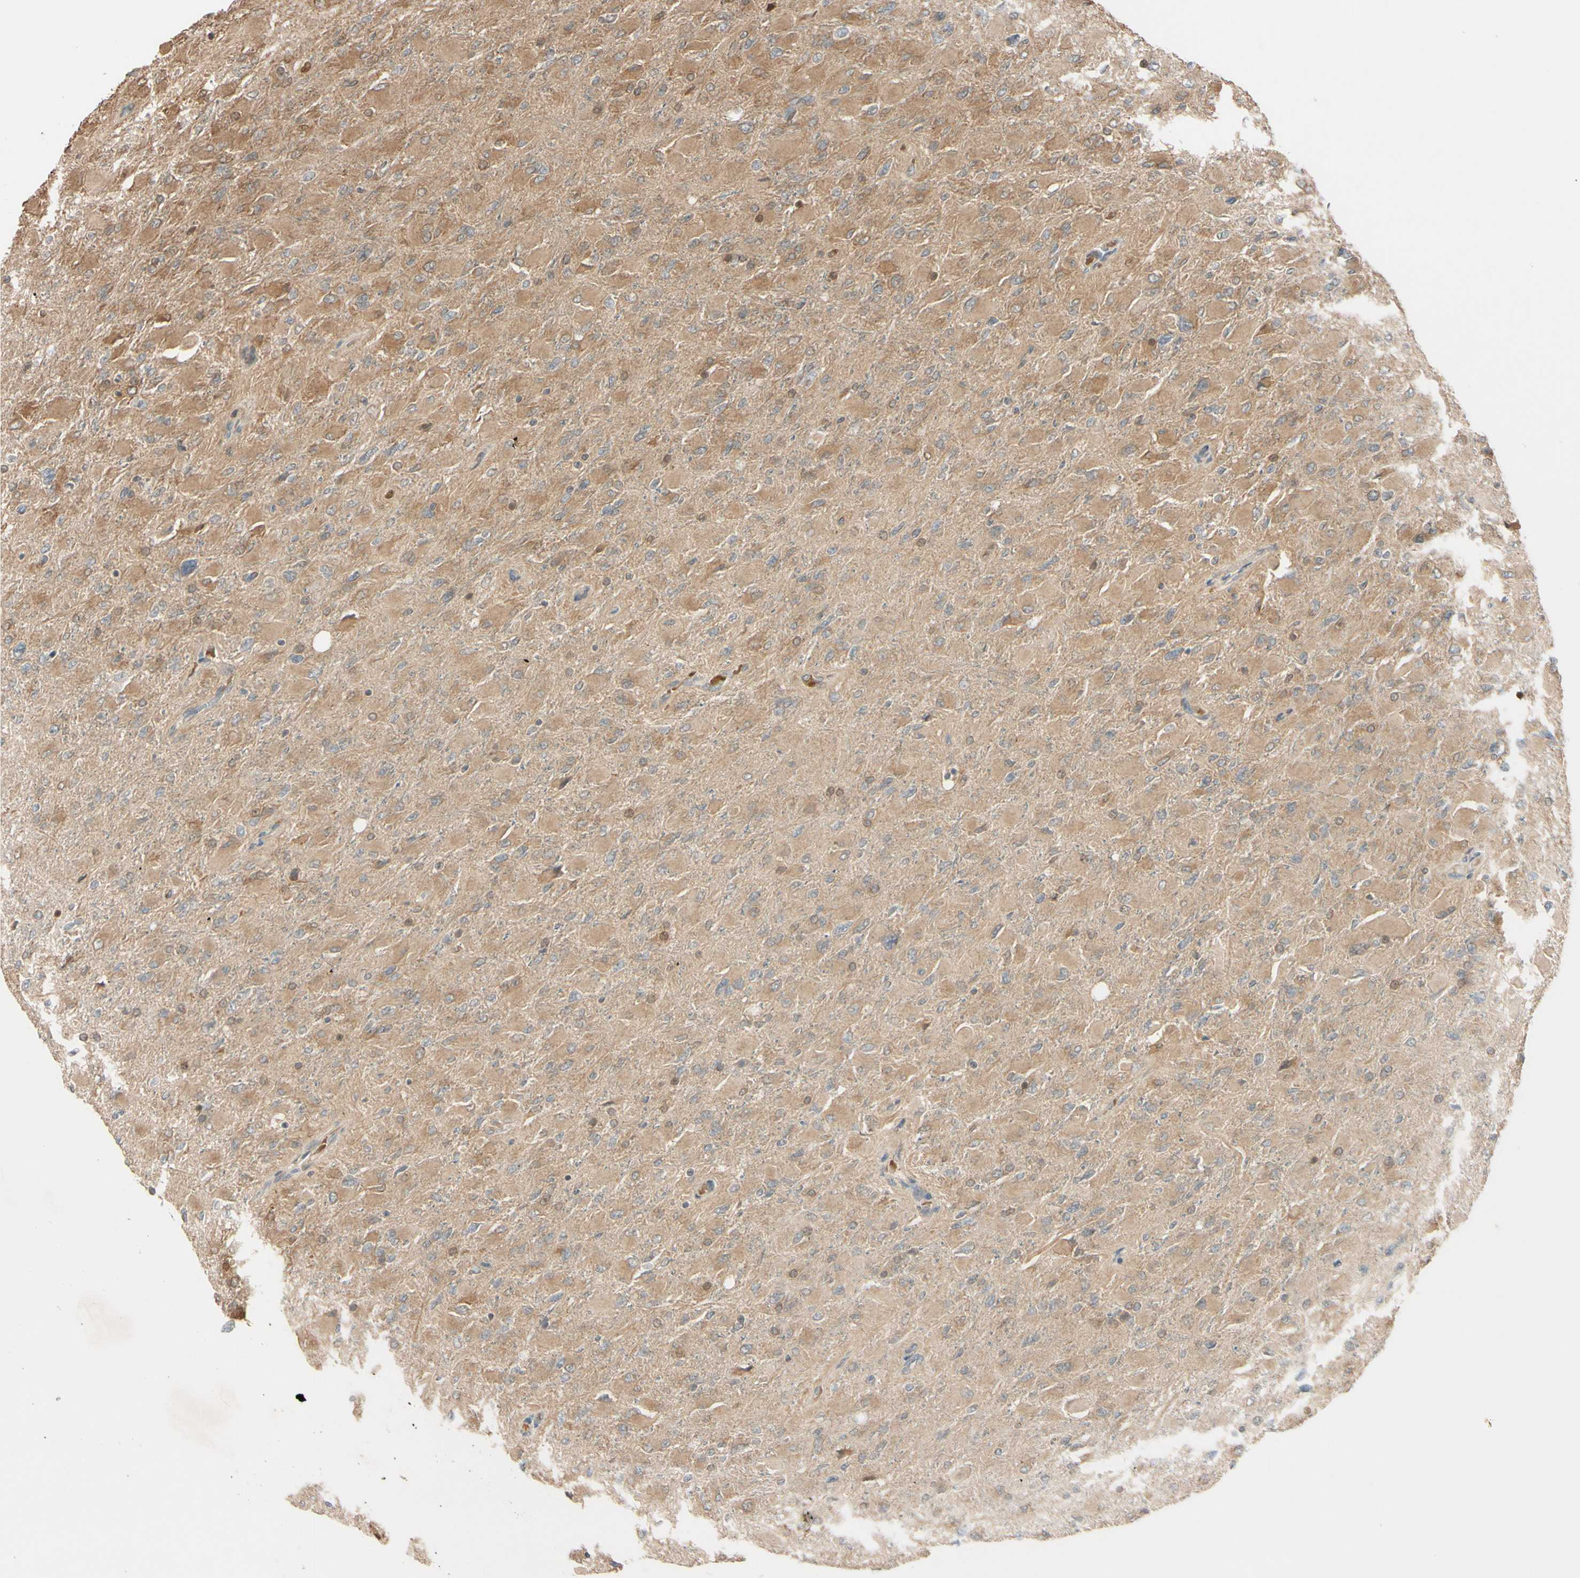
{"staining": {"intensity": "weak", "quantity": ">75%", "location": "cytoplasmic/membranous"}, "tissue": "glioma", "cell_type": "Tumor cells", "image_type": "cancer", "snomed": [{"axis": "morphology", "description": "Glioma, malignant, High grade"}, {"axis": "topography", "description": "Cerebral cortex"}], "caption": "IHC image of neoplastic tissue: human glioma stained using immunohistochemistry (IHC) demonstrates low levels of weak protein expression localized specifically in the cytoplasmic/membranous of tumor cells, appearing as a cytoplasmic/membranous brown color.", "gene": "FGF10", "patient": {"sex": "female", "age": 36}}